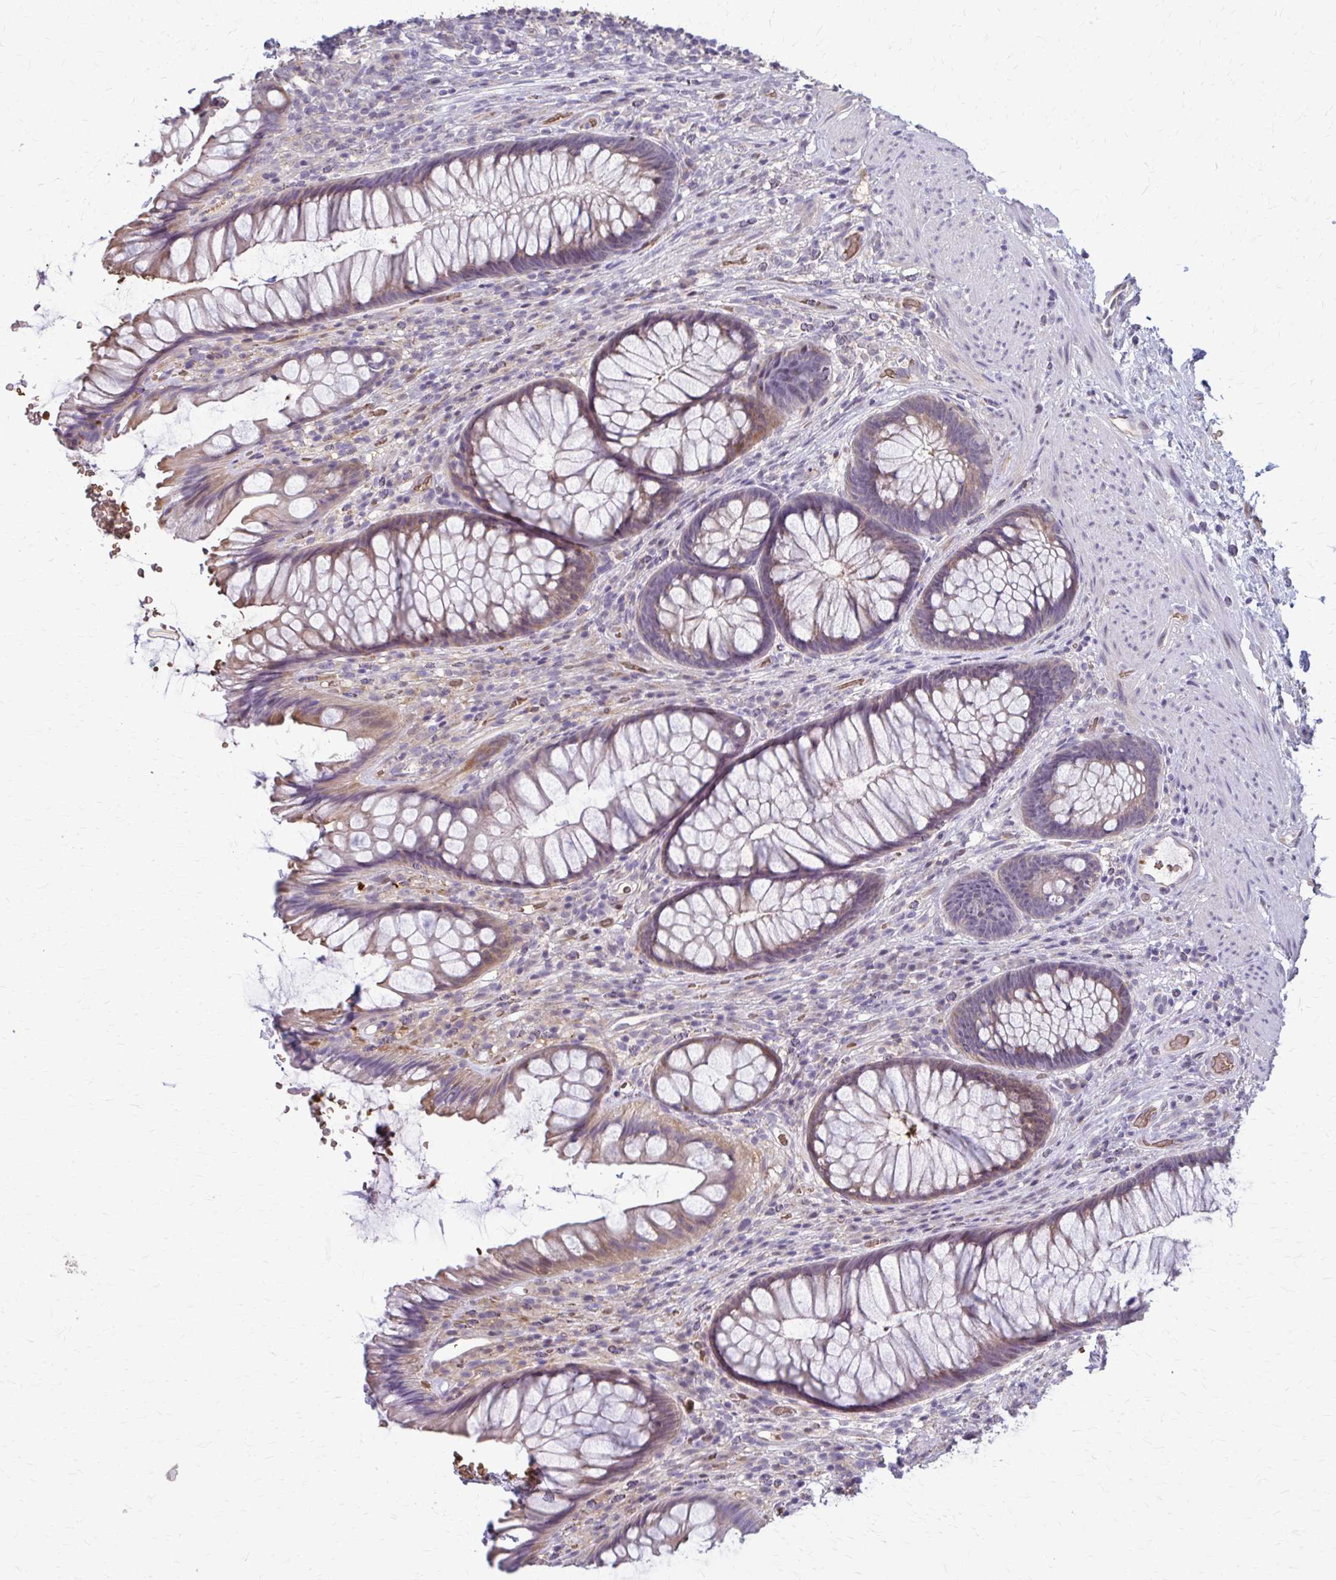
{"staining": {"intensity": "weak", "quantity": "25%-75%", "location": "cytoplasmic/membranous"}, "tissue": "rectum", "cell_type": "Glandular cells", "image_type": "normal", "snomed": [{"axis": "morphology", "description": "Normal tissue, NOS"}, {"axis": "topography", "description": "Rectum"}], "caption": "About 25%-75% of glandular cells in unremarkable rectum exhibit weak cytoplasmic/membranous protein positivity as visualized by brown immunohistochemical staining.", "gene": "ZNF34", "patient": {"sex": "male", "age": 53}}